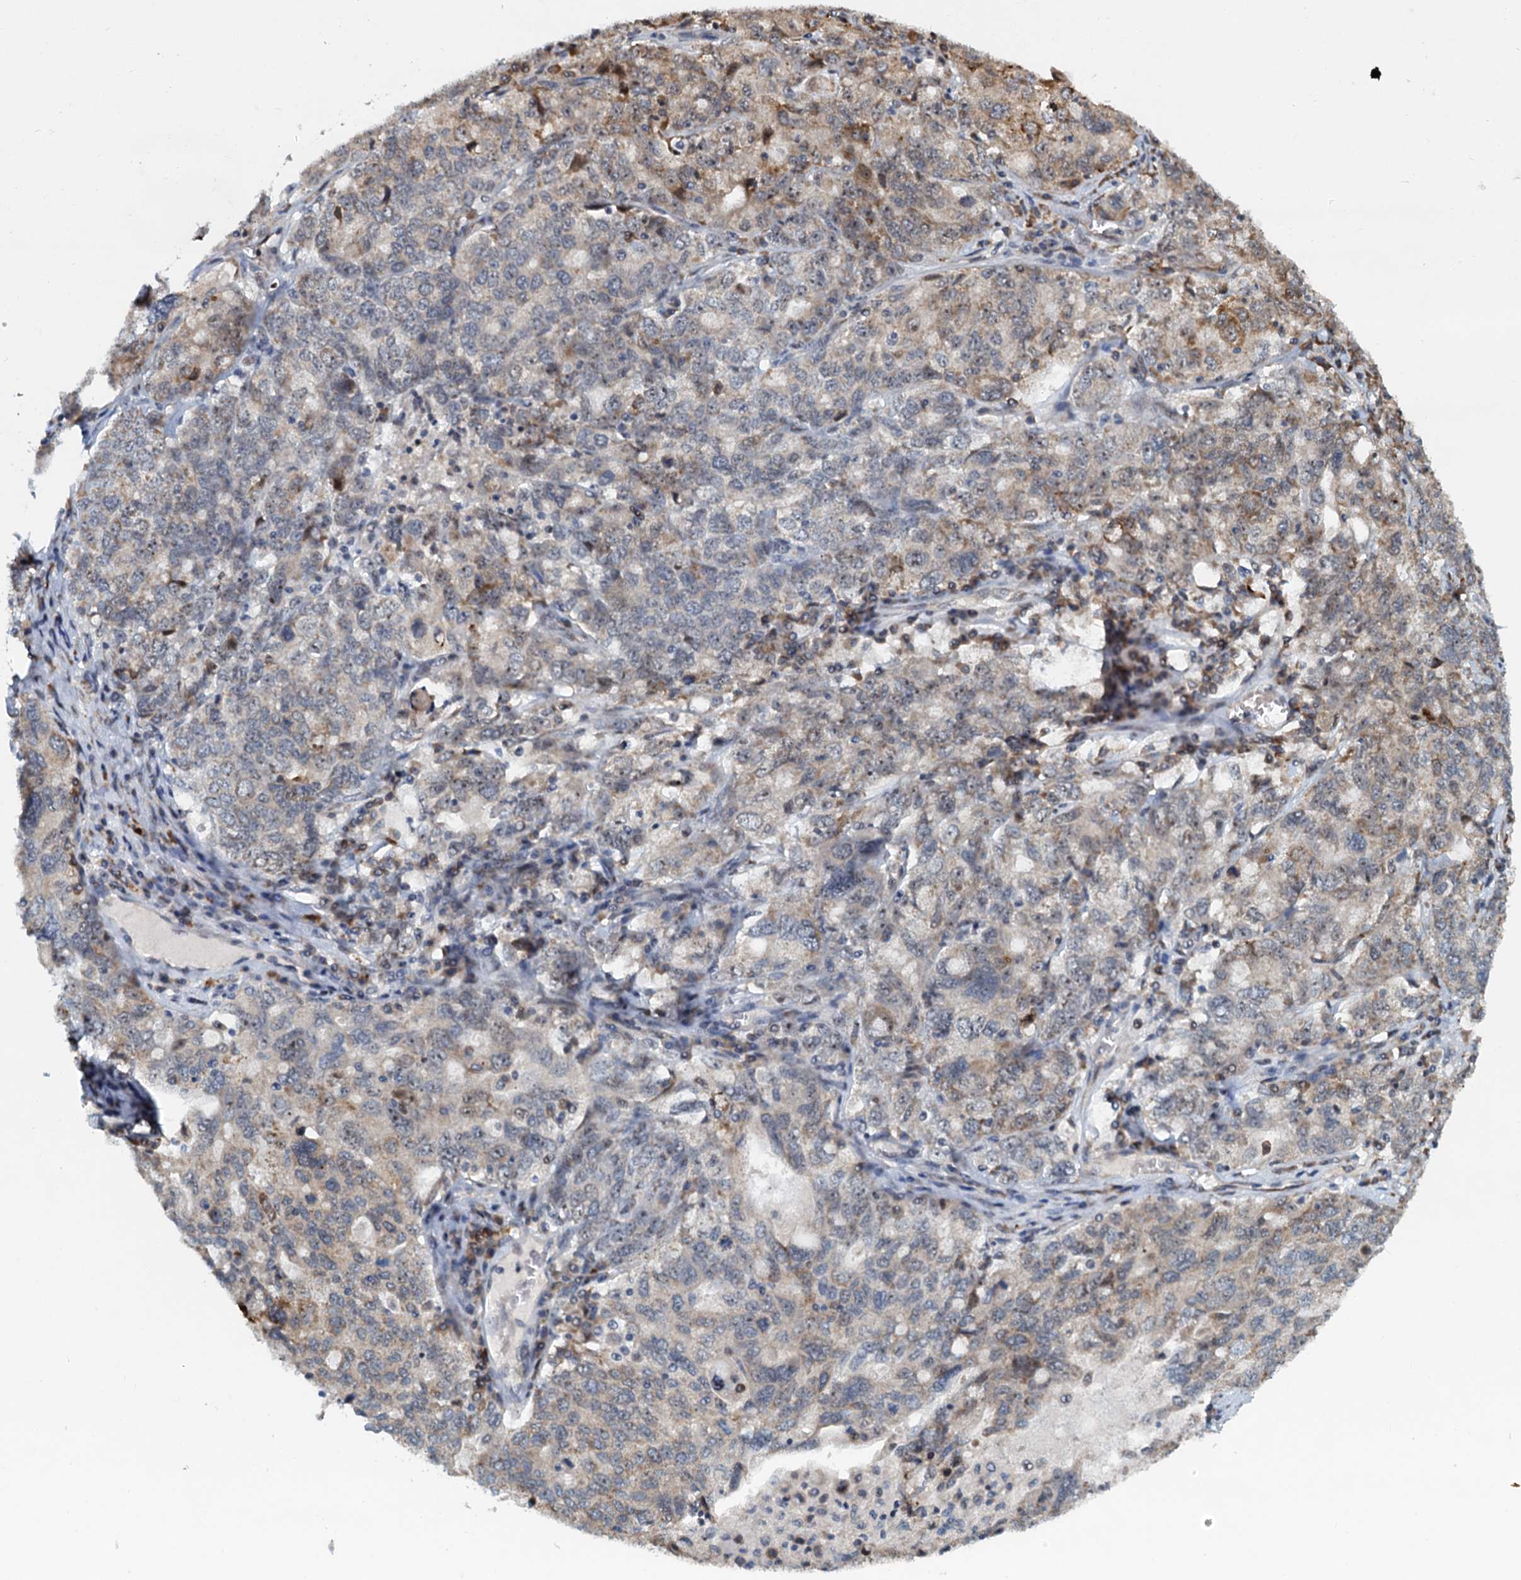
{"staining": {"intensity": "weak", "quantity": "<25%", "location": "cytoplasmic/membranous"}, "tissue": "ovarian cancer", "cell_type": "Tumor cells", "image_type": "cancer", "snomed": [{"axis": "morphology", "description": "Carcinoma, endometroid"}, {"axis": "topography", "description": "Ovary"}], "caption": "This is an IHC micrograph of human endometroid carcinoma (ovarian). There is no positivity in tumor cells.", "gene": "DNAJC21", "patient": {"sex": "female", "age": 62}}